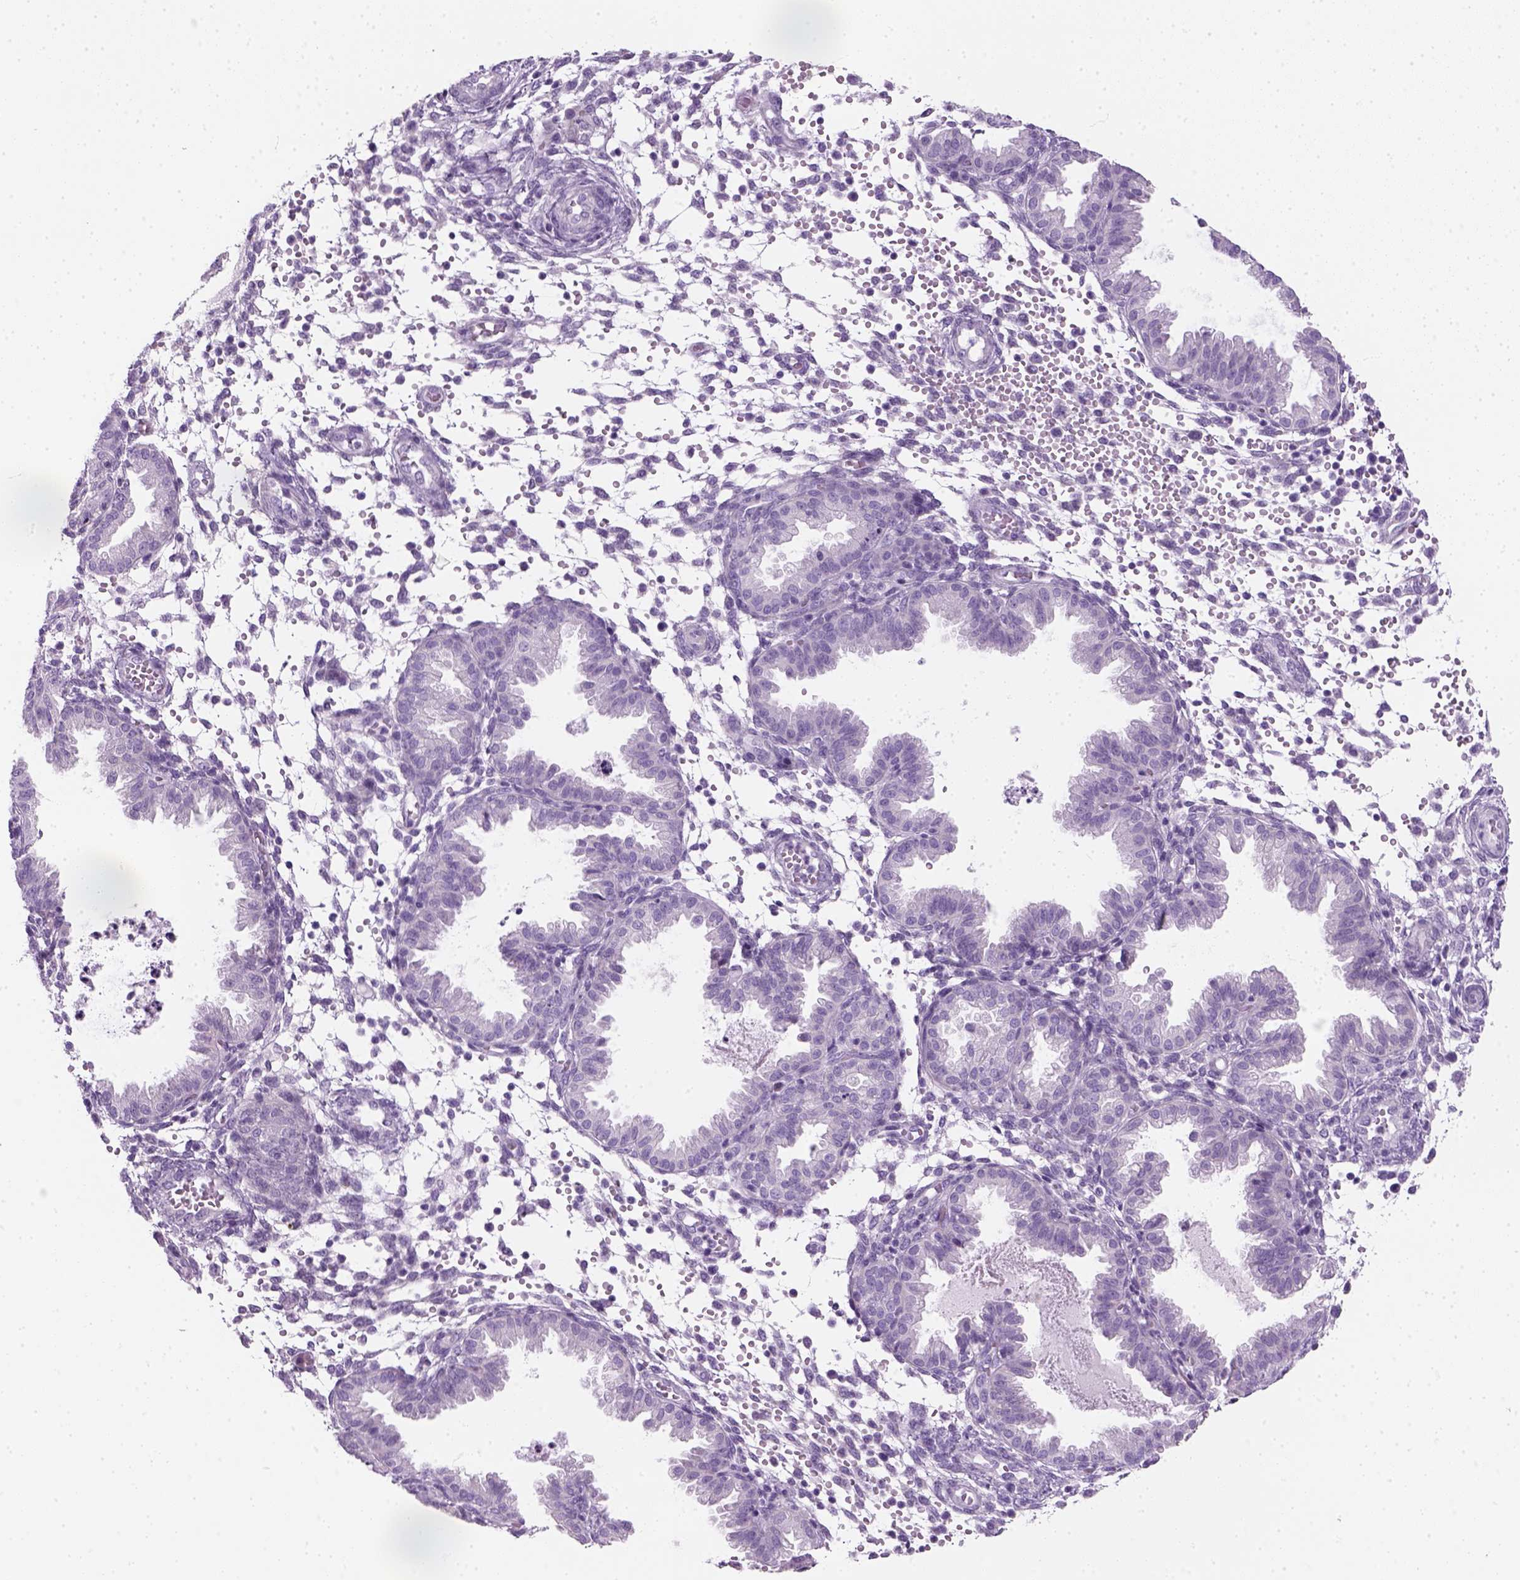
{"staining": {"intensity": "negative", "quantity": "none", "location": "none"}, "tissue": "endometrium", "cell_type": "Cells in endometrial stroma", "image_type": "normal", "snomed": [{"axis": "morphology", "description": "Normal tissue, NOS"}, {"axis": "topography", "description": "Endometrium"}], "caption": "Micrograph shows no protein positivity in cells in endometrial stroma of unremarkable endometrium. Brightfield microscopy of immunohistochemistry (IHC) stained with DAB (brown) and hematoxylin (blue), captured at high magnification.", "gene": "SLC12A5", "patient": {"sex": "female", "age": 33}}